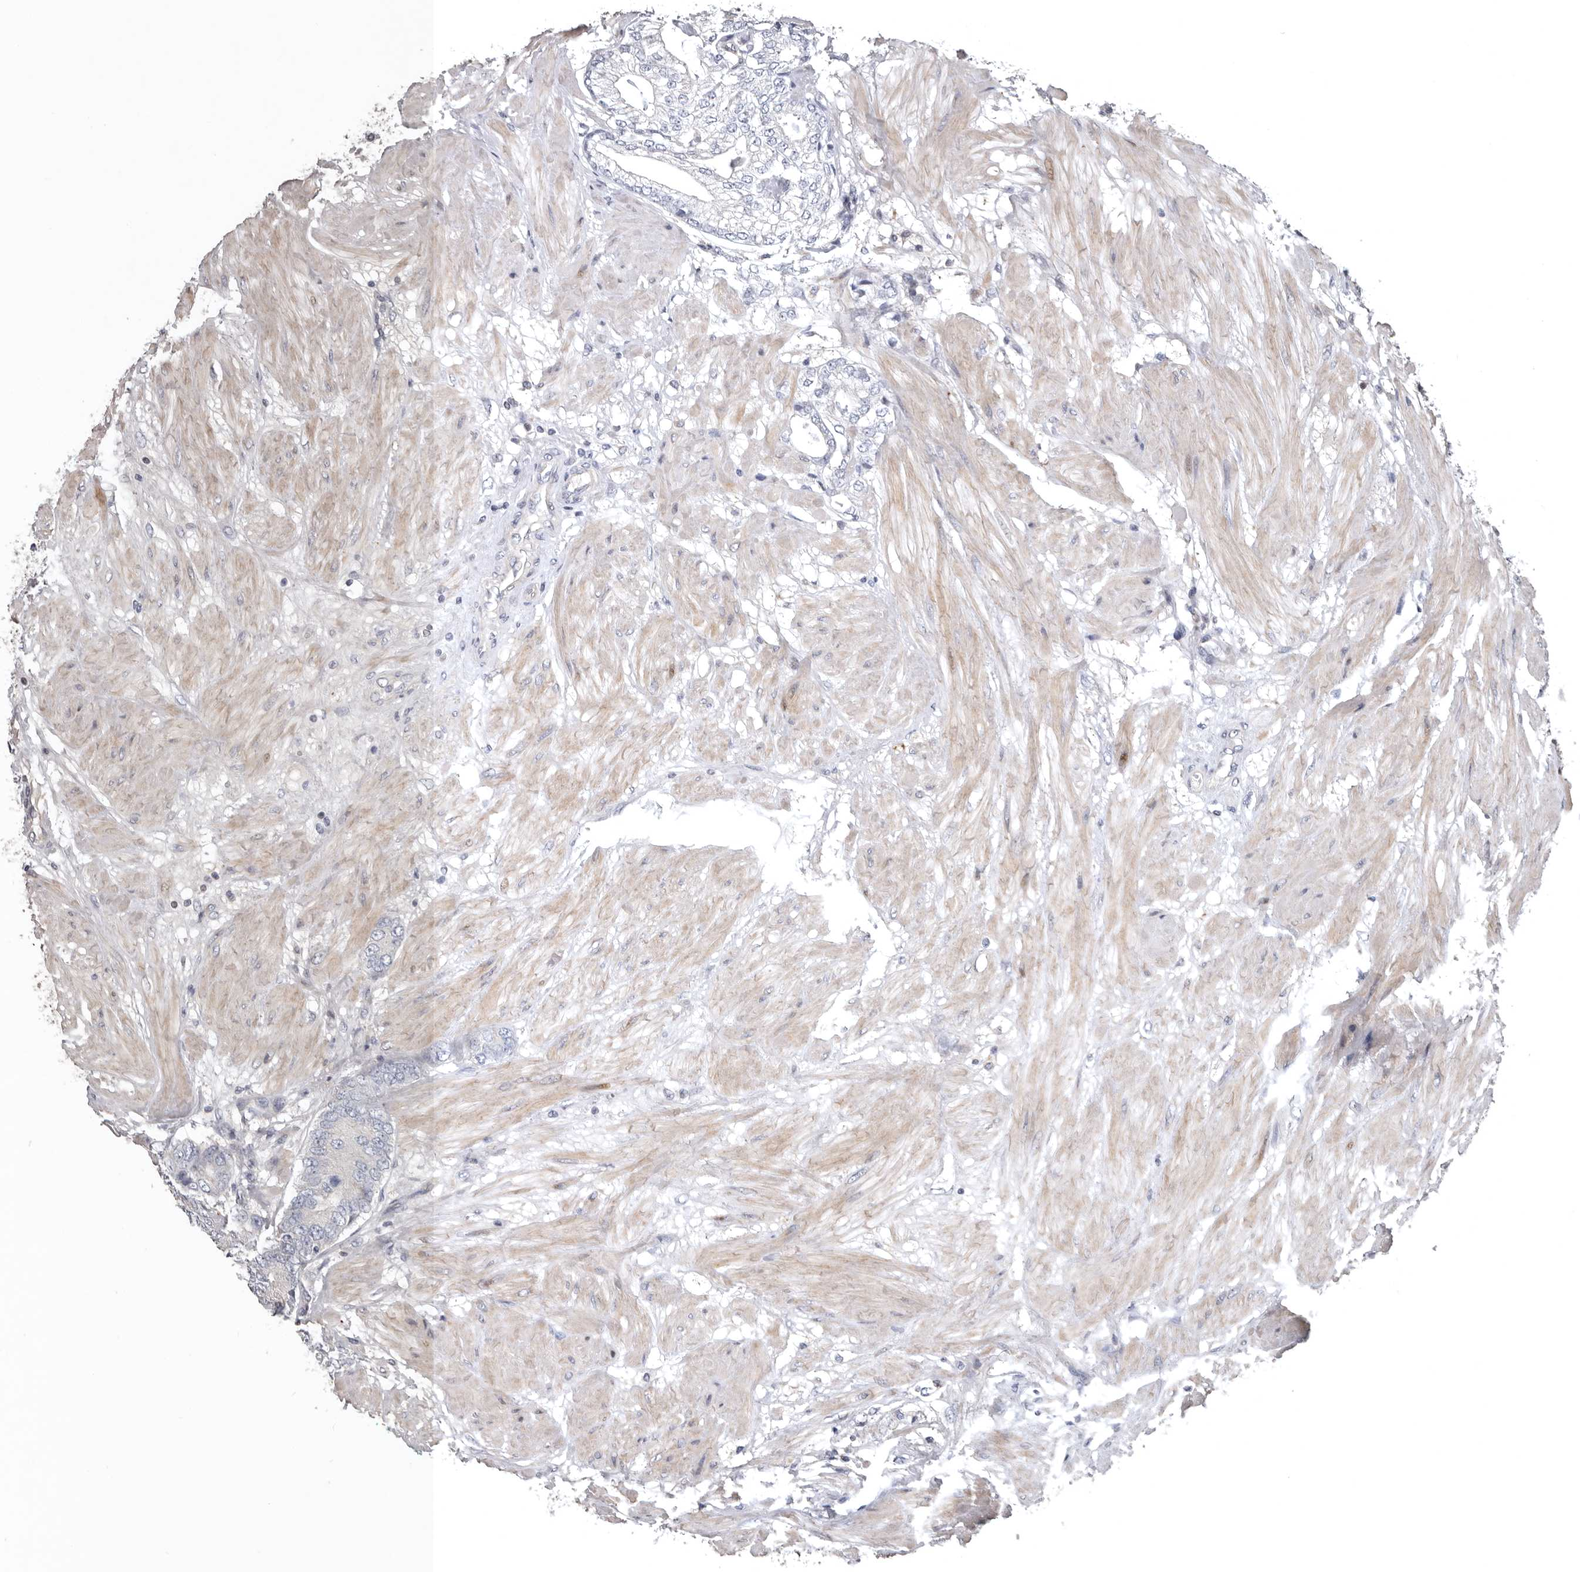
{"staining": {"intensity": "negative", "quantity": "none", "location": "none"}, "tissue": "prostate cancer", "cell_type": "Tumor cells", "image_type": "cancer", "snomed": [{"axis": "morphology", "description": "Adenocarcinoma, High grade"}, {"axis": "topography", "description": "Prostate"}], "caption": "A histopathology image of high-grade adenocarcinoma (prostate) stained for a protein exhibits no brown staining in tumor cells.", "gene": "RNF217", "patient": {"sex": "male", "age": 50}}